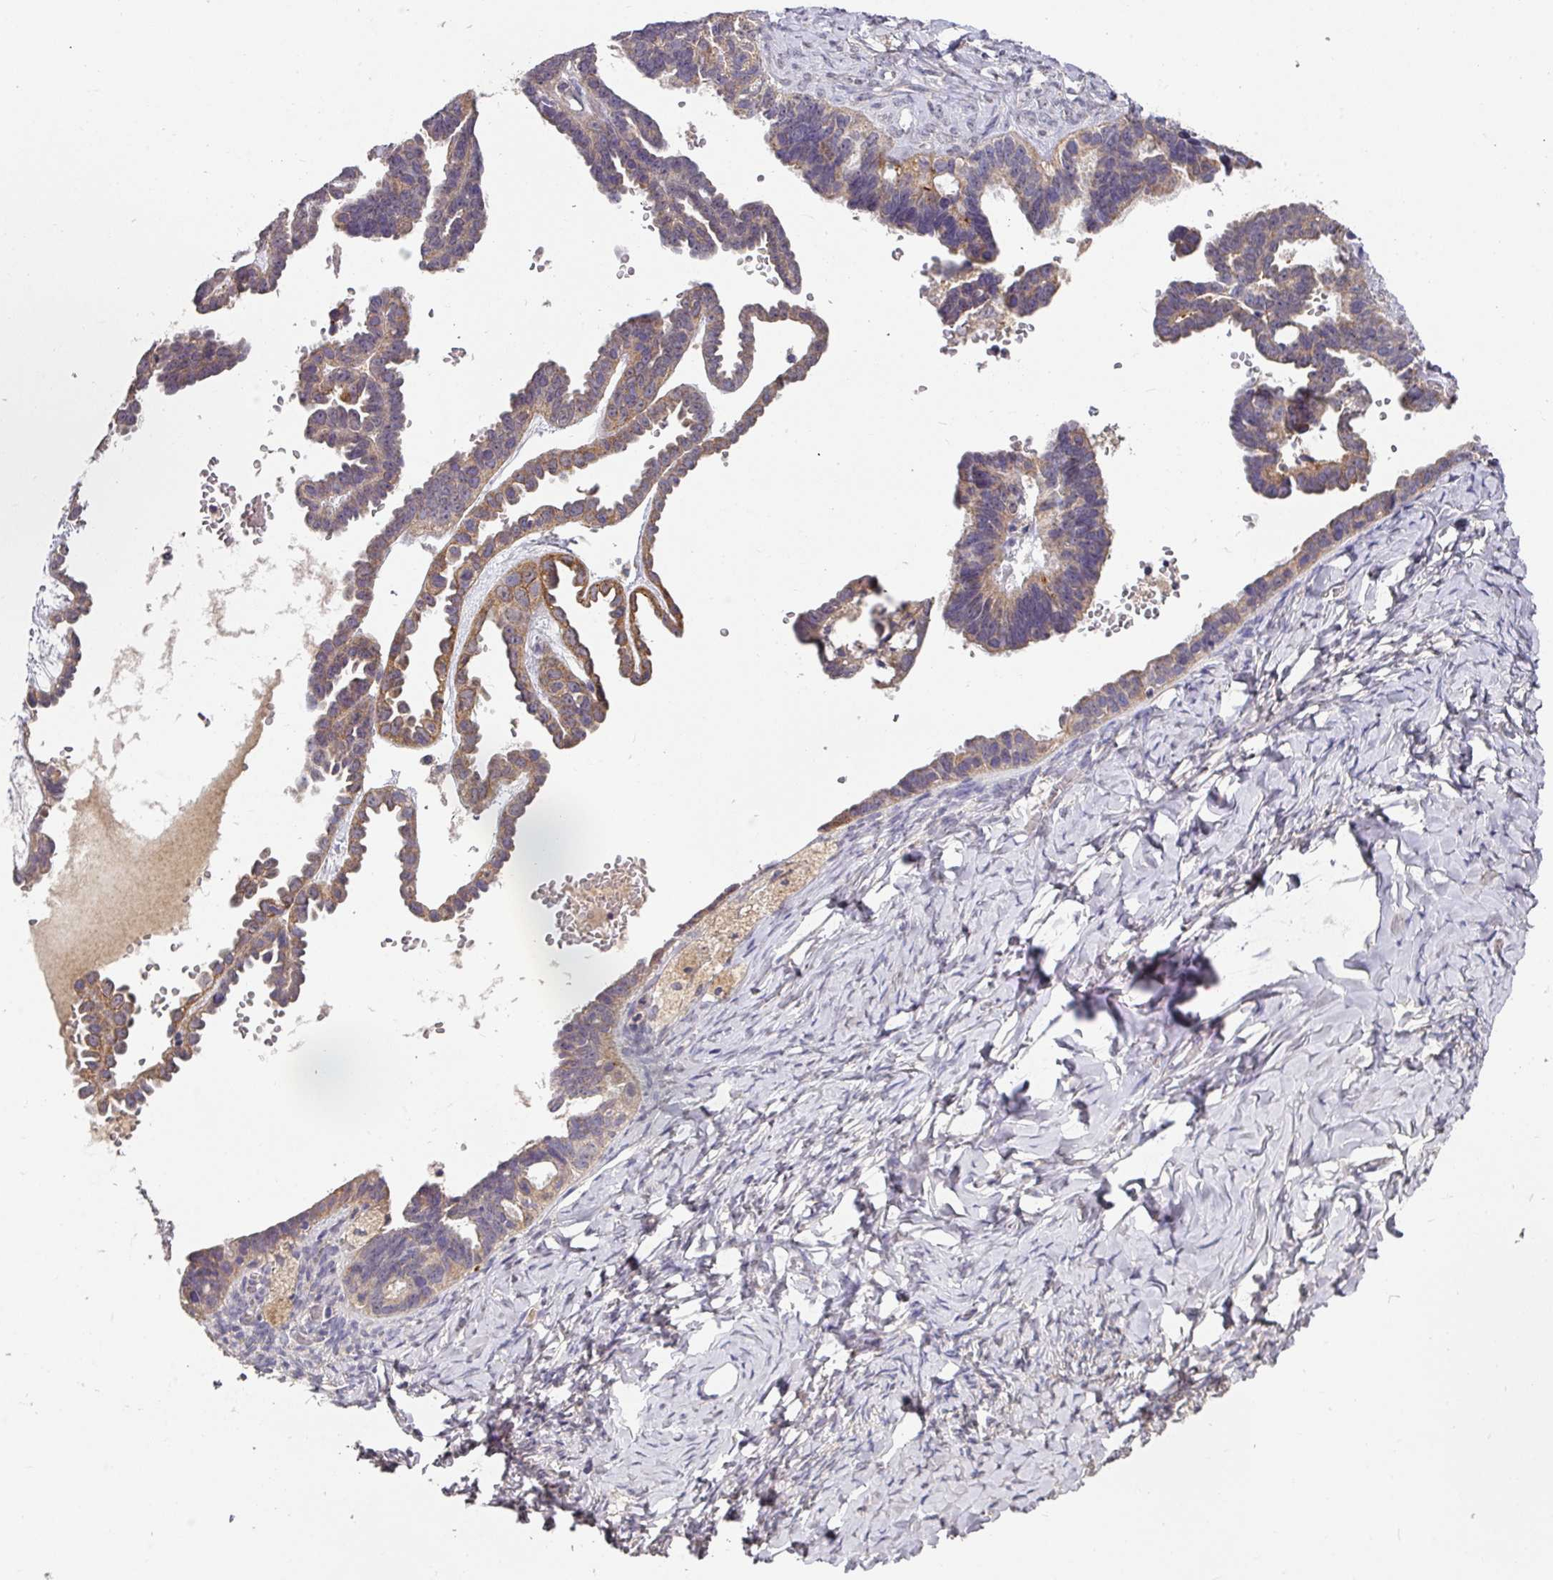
{"staining": {"intensity": "weak", "quantity": "25%-75%", "location": "cytoplasmic/membranous"}, "tissue": "ovarian cancer", "cell_type": "Tumor cells", "image_type": "cancer", "snomed": [{"axis": "morphology", "description": "Cystadenocarcinoma, serous, NOS"}, {"axis": "topography", "description": "Ovary"}], "caption": "This histopathology image displays immunohistochemistry (IHC) staining of serous cystadenocarcinoma (ovarian), with low weak cytoplasmic/membranous staining in approximately 25%-75% of tumor cells.", "gene": "EXTL3", "patient": {"sex": "female", "age": 69}}